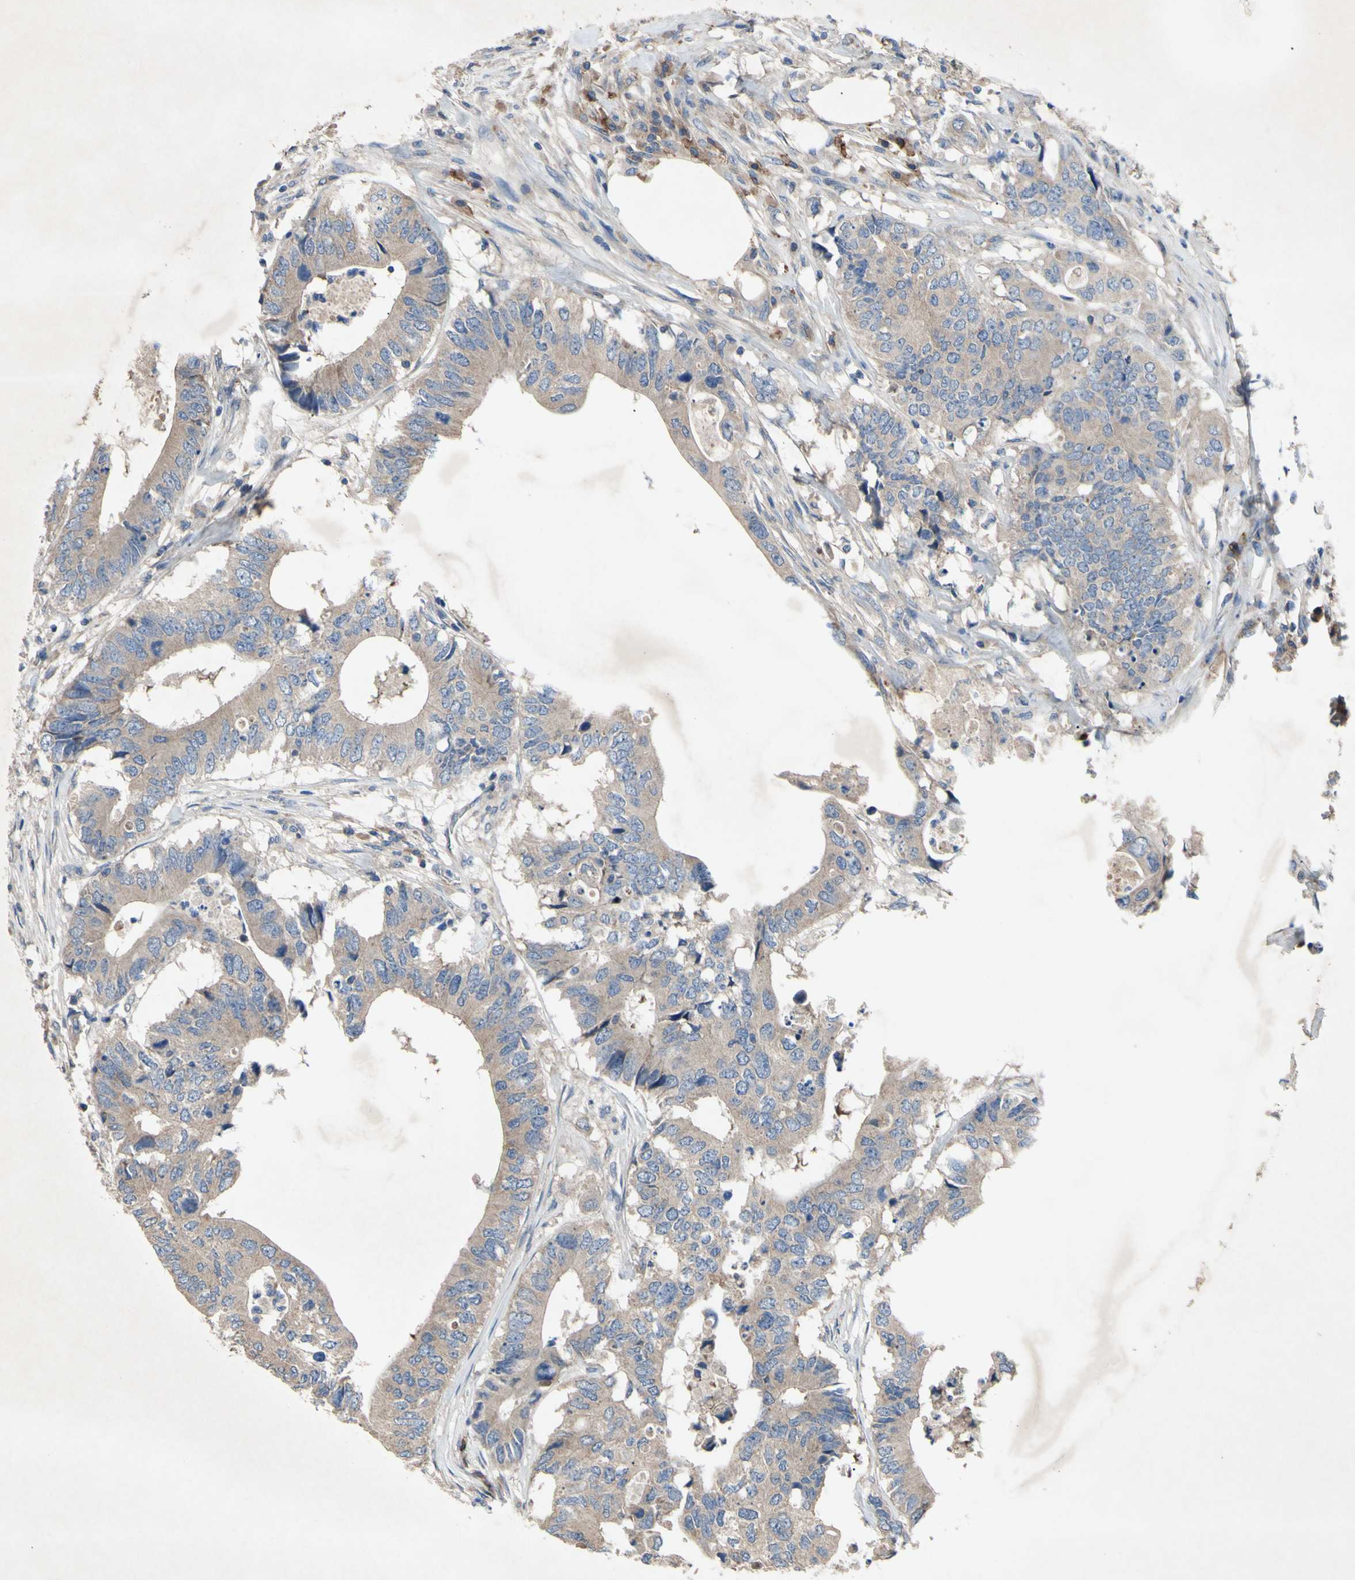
{"staining": {"intensity": "moderate", "quantity": ">75%", "location": "cytoplasmic/membranous"}, "tissue": "colorectal cancer", "cell_type": "Tumor cells", "image_type": "cancer", "snomed": [{"axis": "morphology", "description": "Adenocarcinoma, NOS"}, {"axis": "topography", "description": "Colon"}], "caption": "A high-resolution photomicrograph shows immunohistochemistry (IHC) staining of adenocarcinoma (colorectal), which reveals moderate cytoplasmic/membranous expression in about >75% of tumor cells. (Brightfield microscopy of DAB IHC at high magnification).", "gene": "HILPDA", "patient": {"sex": "male", "age": 71}}